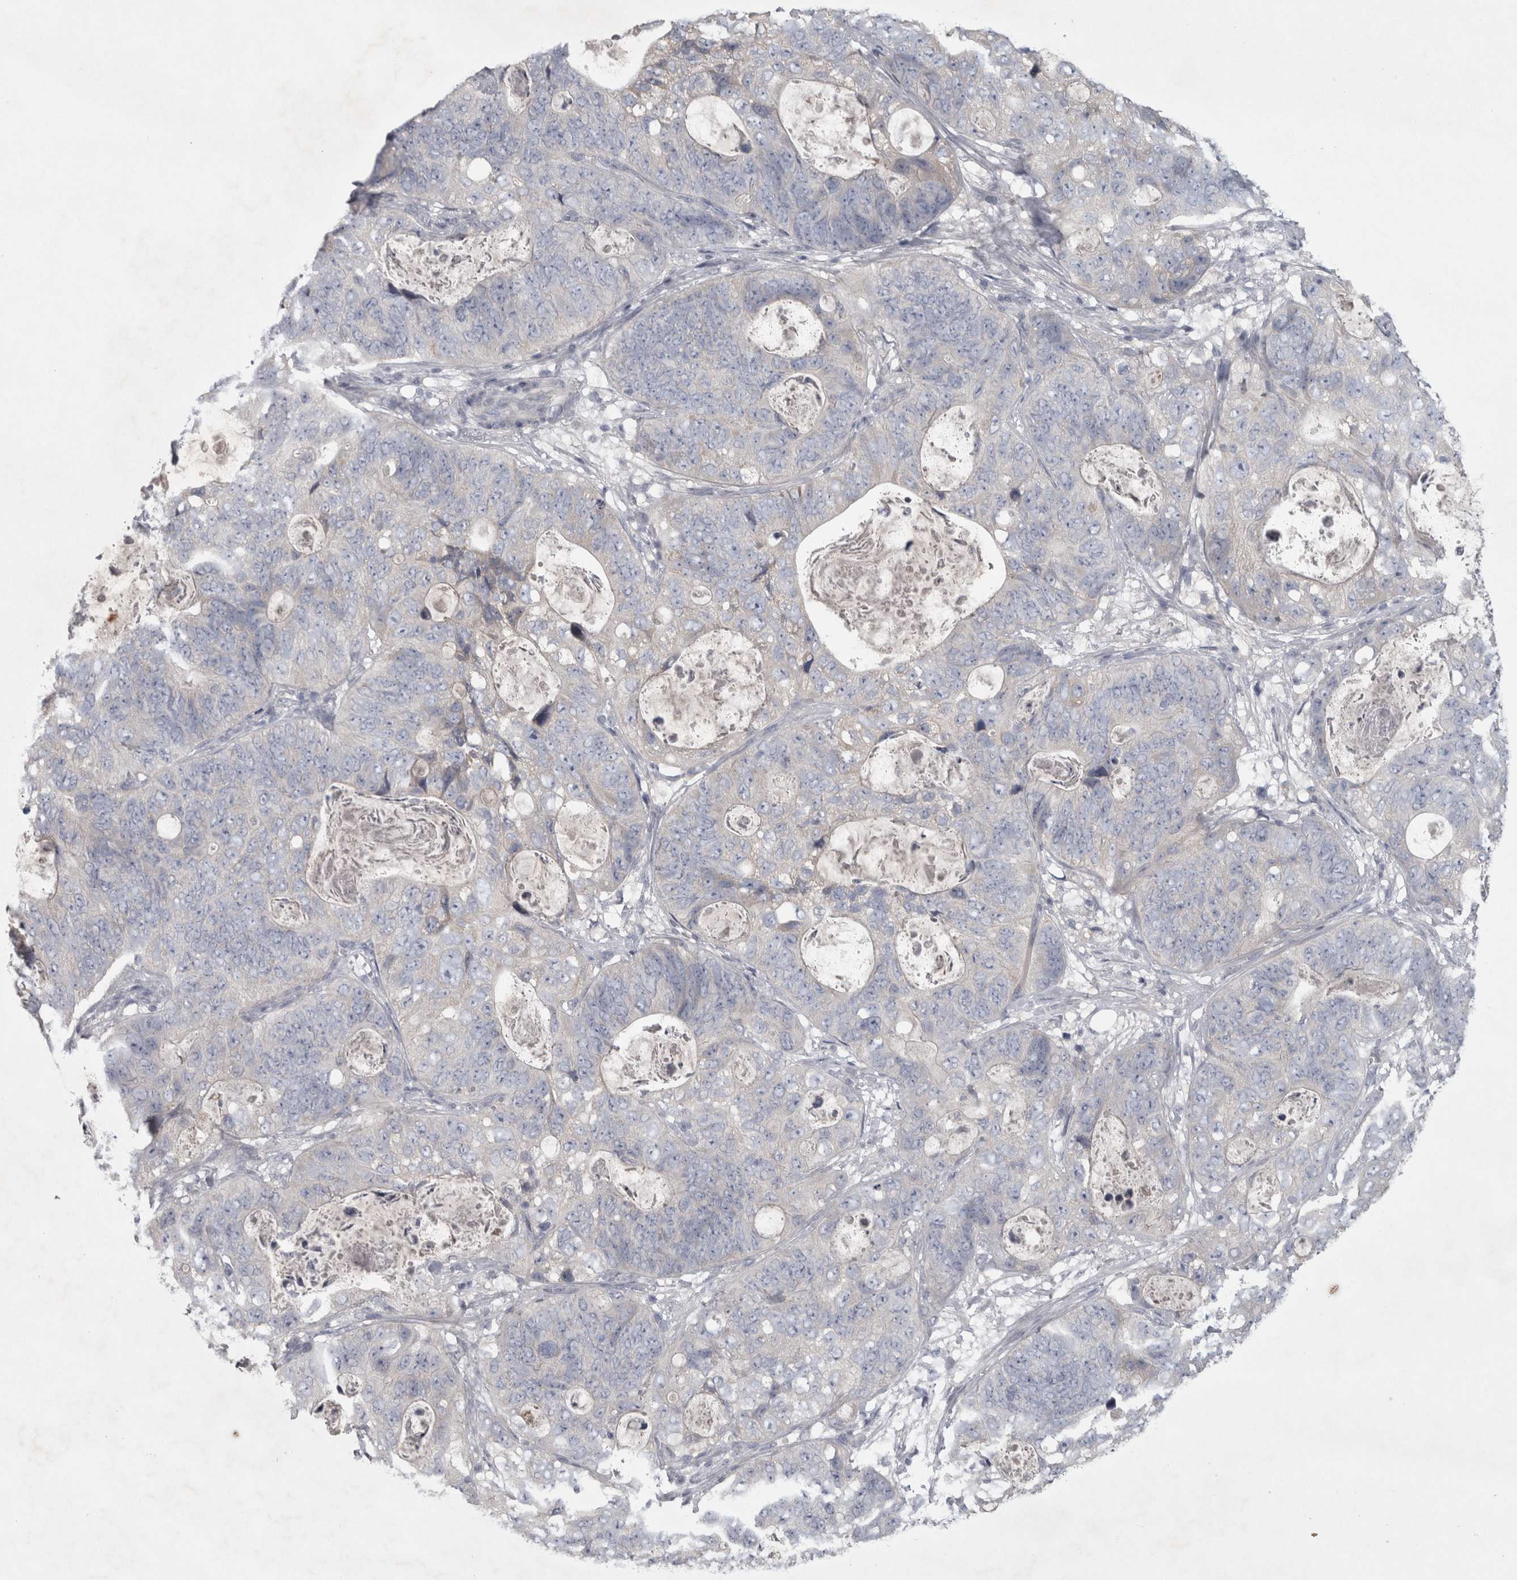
{"staining": {"intensity": "negative", "quantity": "none", "location": "none"}, "tissue": "stomach cancer", "cell_type": "Tumor cells", "image_type": "cancer", "snomed": [{"axis": "morphology", "description": "Normal tissue, NOS"}, {"axis": "morphology", "description": "Adenocarcinoma, NOS"}, {"axis": "topography", "description": "Stomach"}], "caption": "The image demonstrates no significant expression in tumor cells of stomach adenocarcinoma. (Stains: DAB immunohistochemistry (IHC) with hematoxylin counter stain, Microscopy: brightfield microscopy at high magnification).", "gene": "ENPP7", "patient": {"sex": "female", "age": 89}}